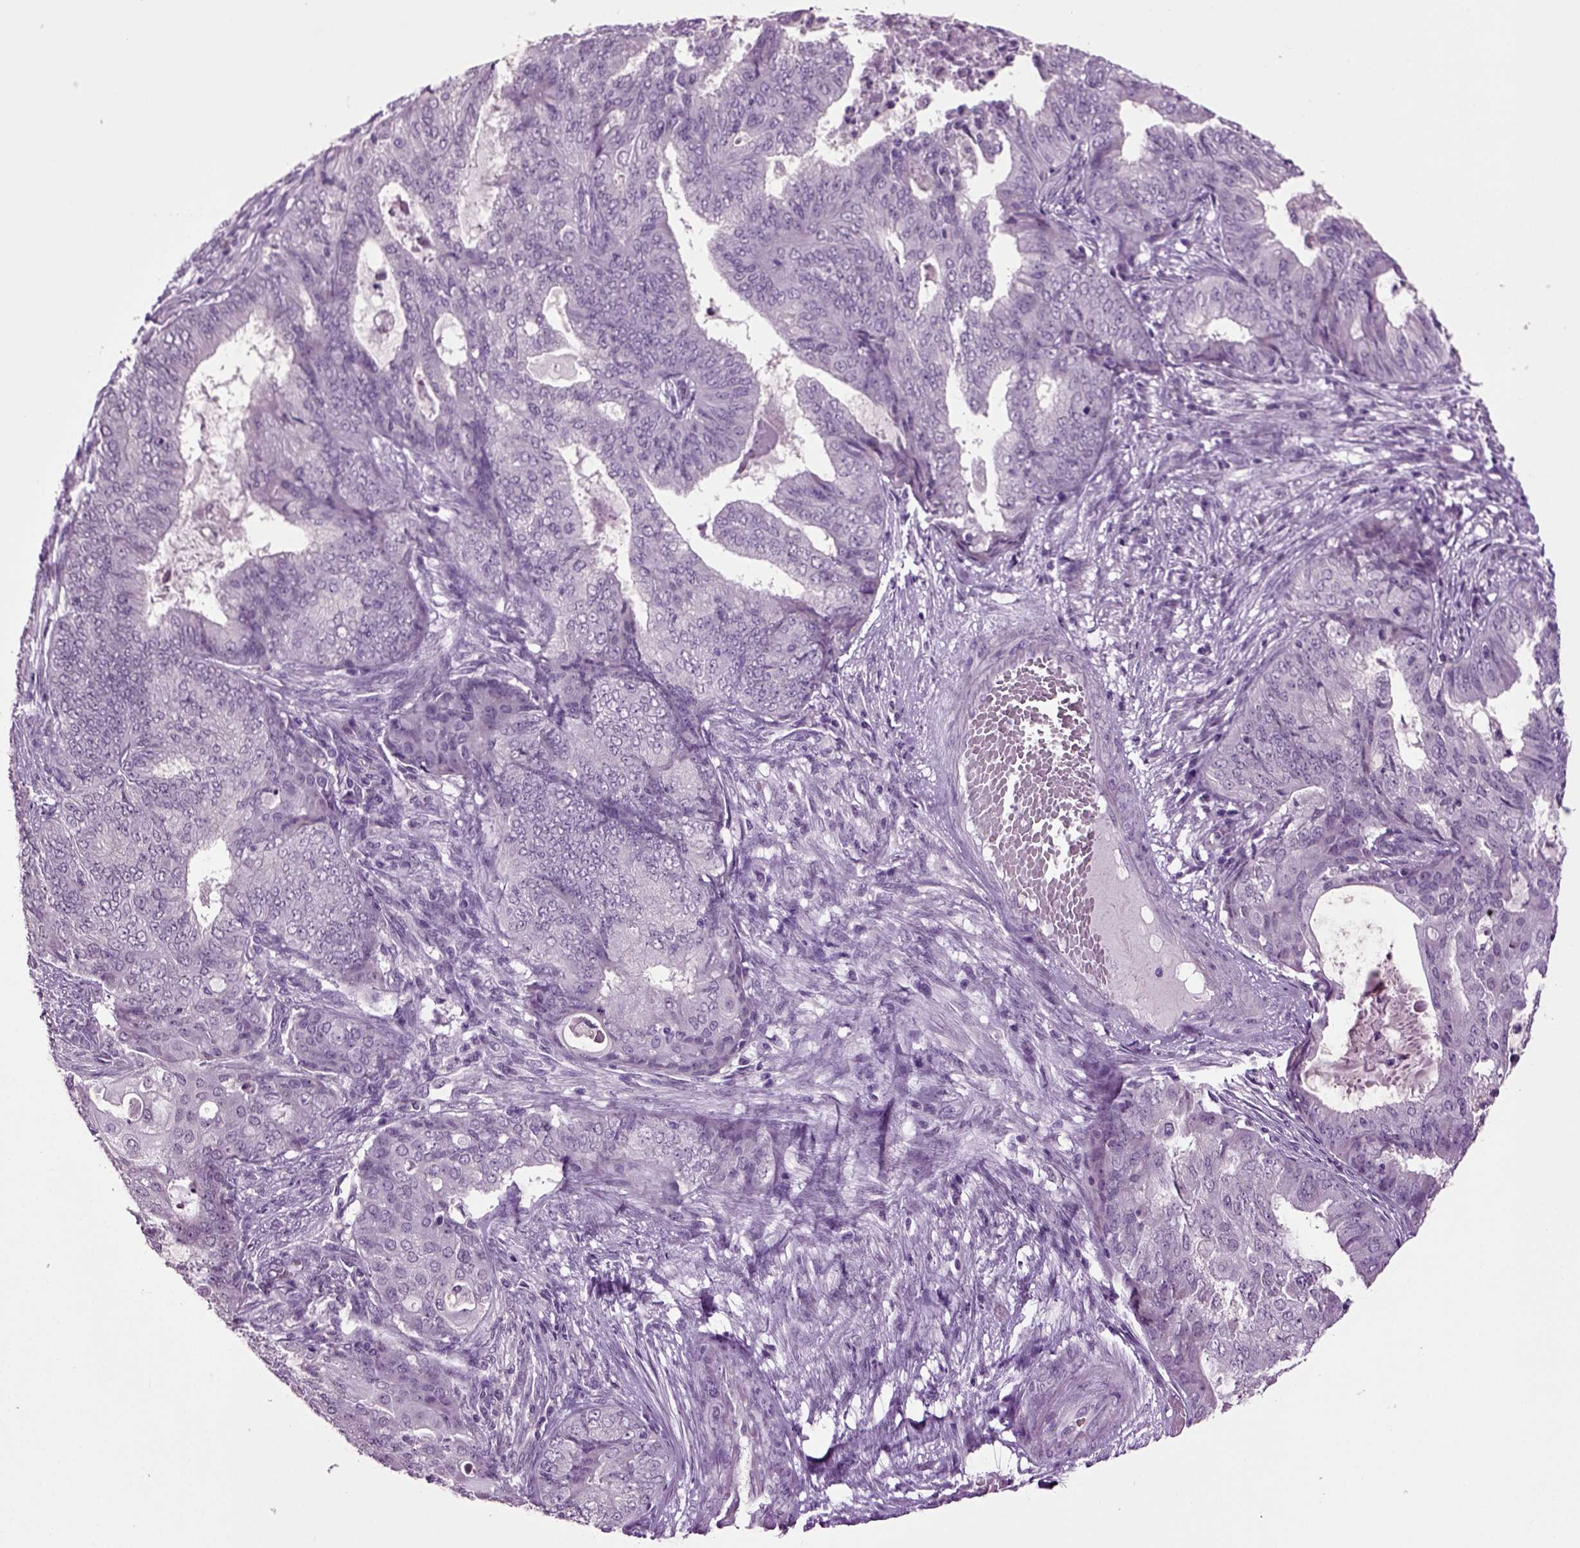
{"staining": {"intensity": "negative", "quantity": "none", "location": "none"}, "tissue": "endometrial cancer", "cell_type": "Tumor cells", "image_type": "cancer", "snomed": [{"axis": "morphology", "description": "Adenocarcinoma, NOS"}, {"axis": "topography", "description": "Endometrium"}], "caption": "Immunohistochemistry of endometrial cancer (adenocarcinoma) reveals no staining in tumor cells.", "gene": "SLC17A6", "patient": {"sex": "female", "age": 62}}